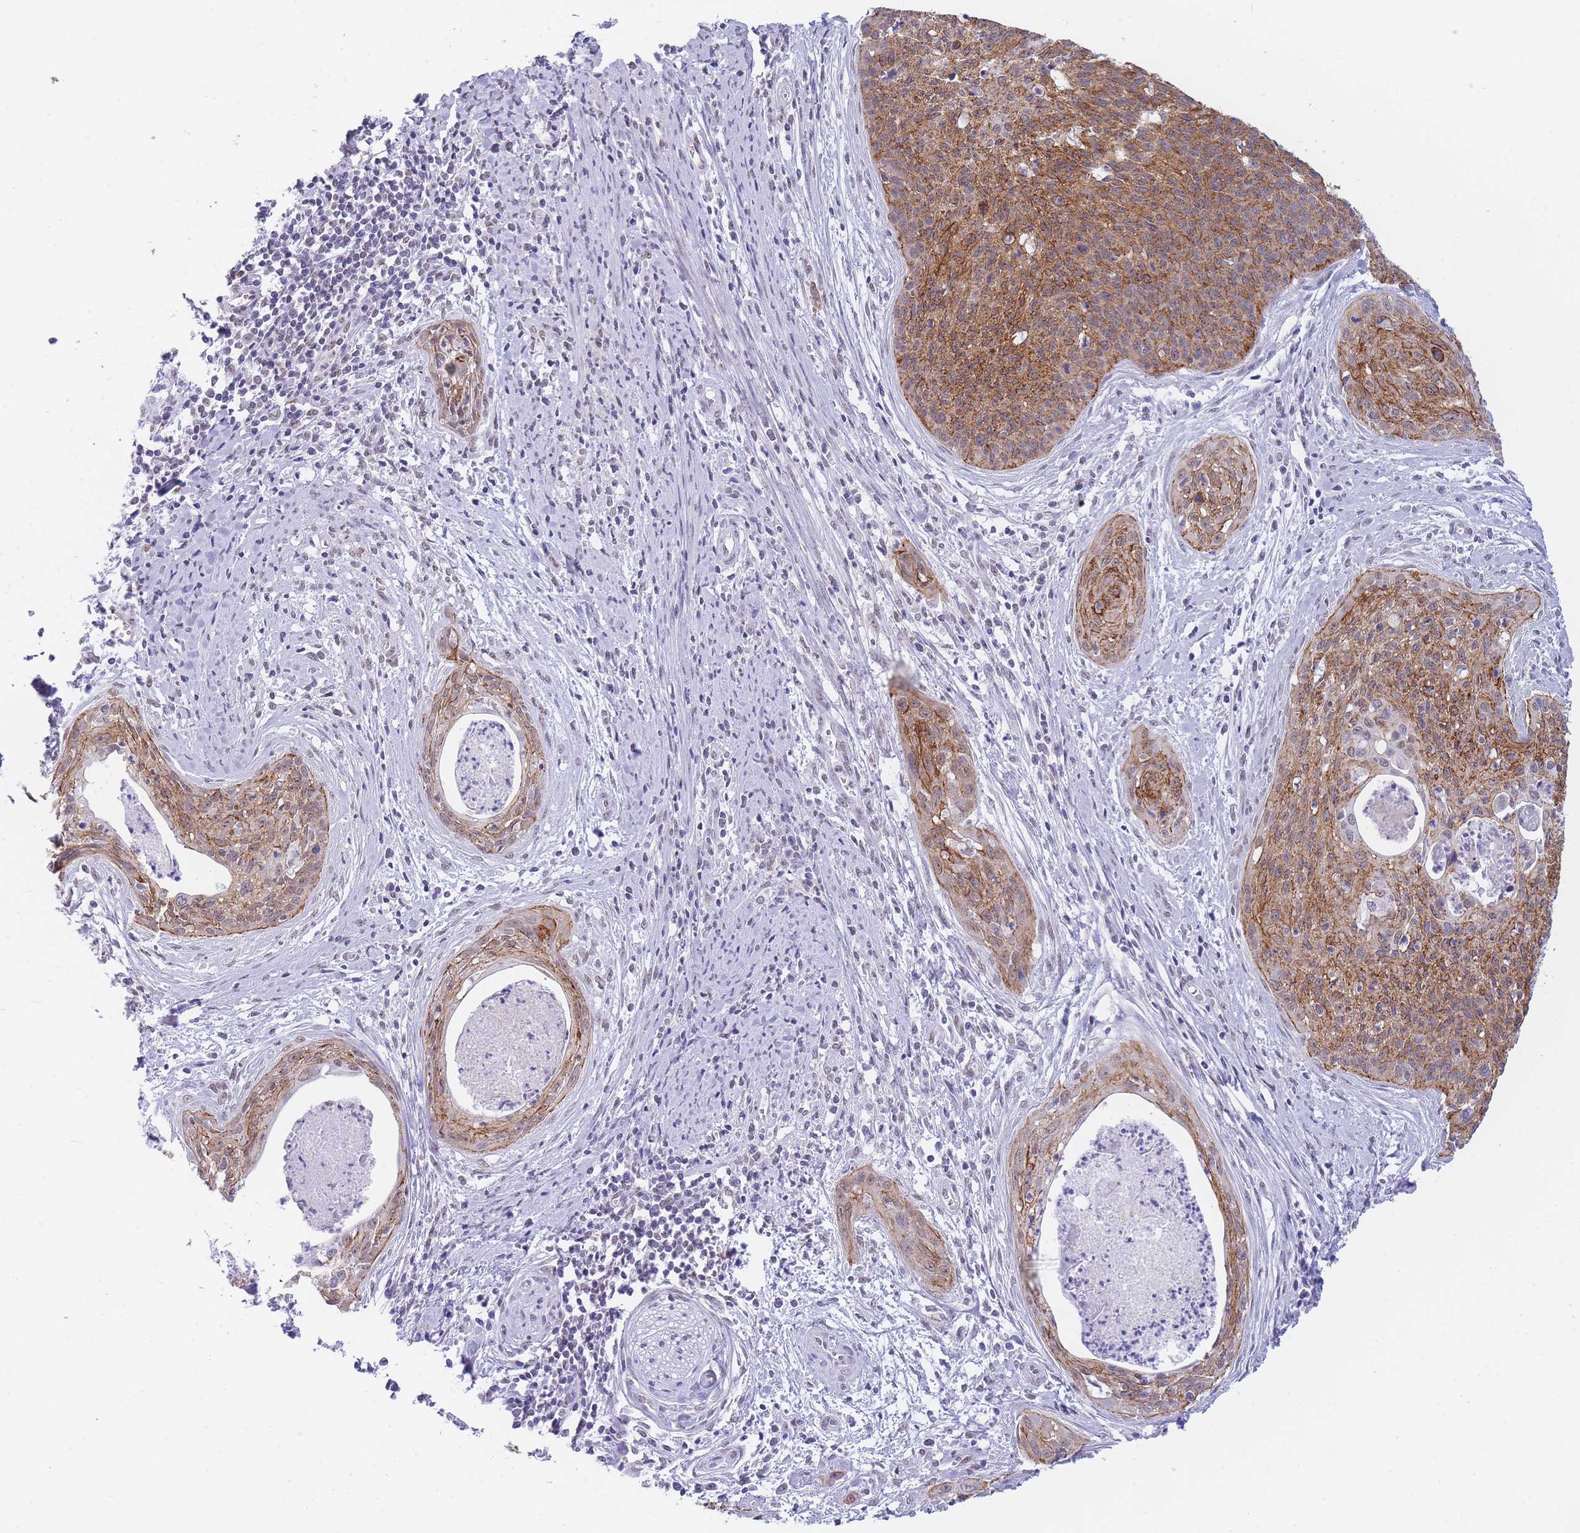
{"staining": {"intensity": "strong", "quantity": ">75%", "location": "cytoplasmic/membranous,nuclear"}, "tissue": "cervical cancer", "cell_type": "Tumor cells", "image_type": "cancer", "snomed": [{"axis": "morphology", "description": "Squamous cell carcinoma, NOS"}, {"axis": "topography", "description": "Cervix"}], "caption": "A brown stain highlights strong cytoplasmic/membranous and nuclear positivity of a protein in human squamous cell carcinoma (cervical) tumor cells.", "gene": "FRAT2", "patient": {"sex": "female", "age": 55}}